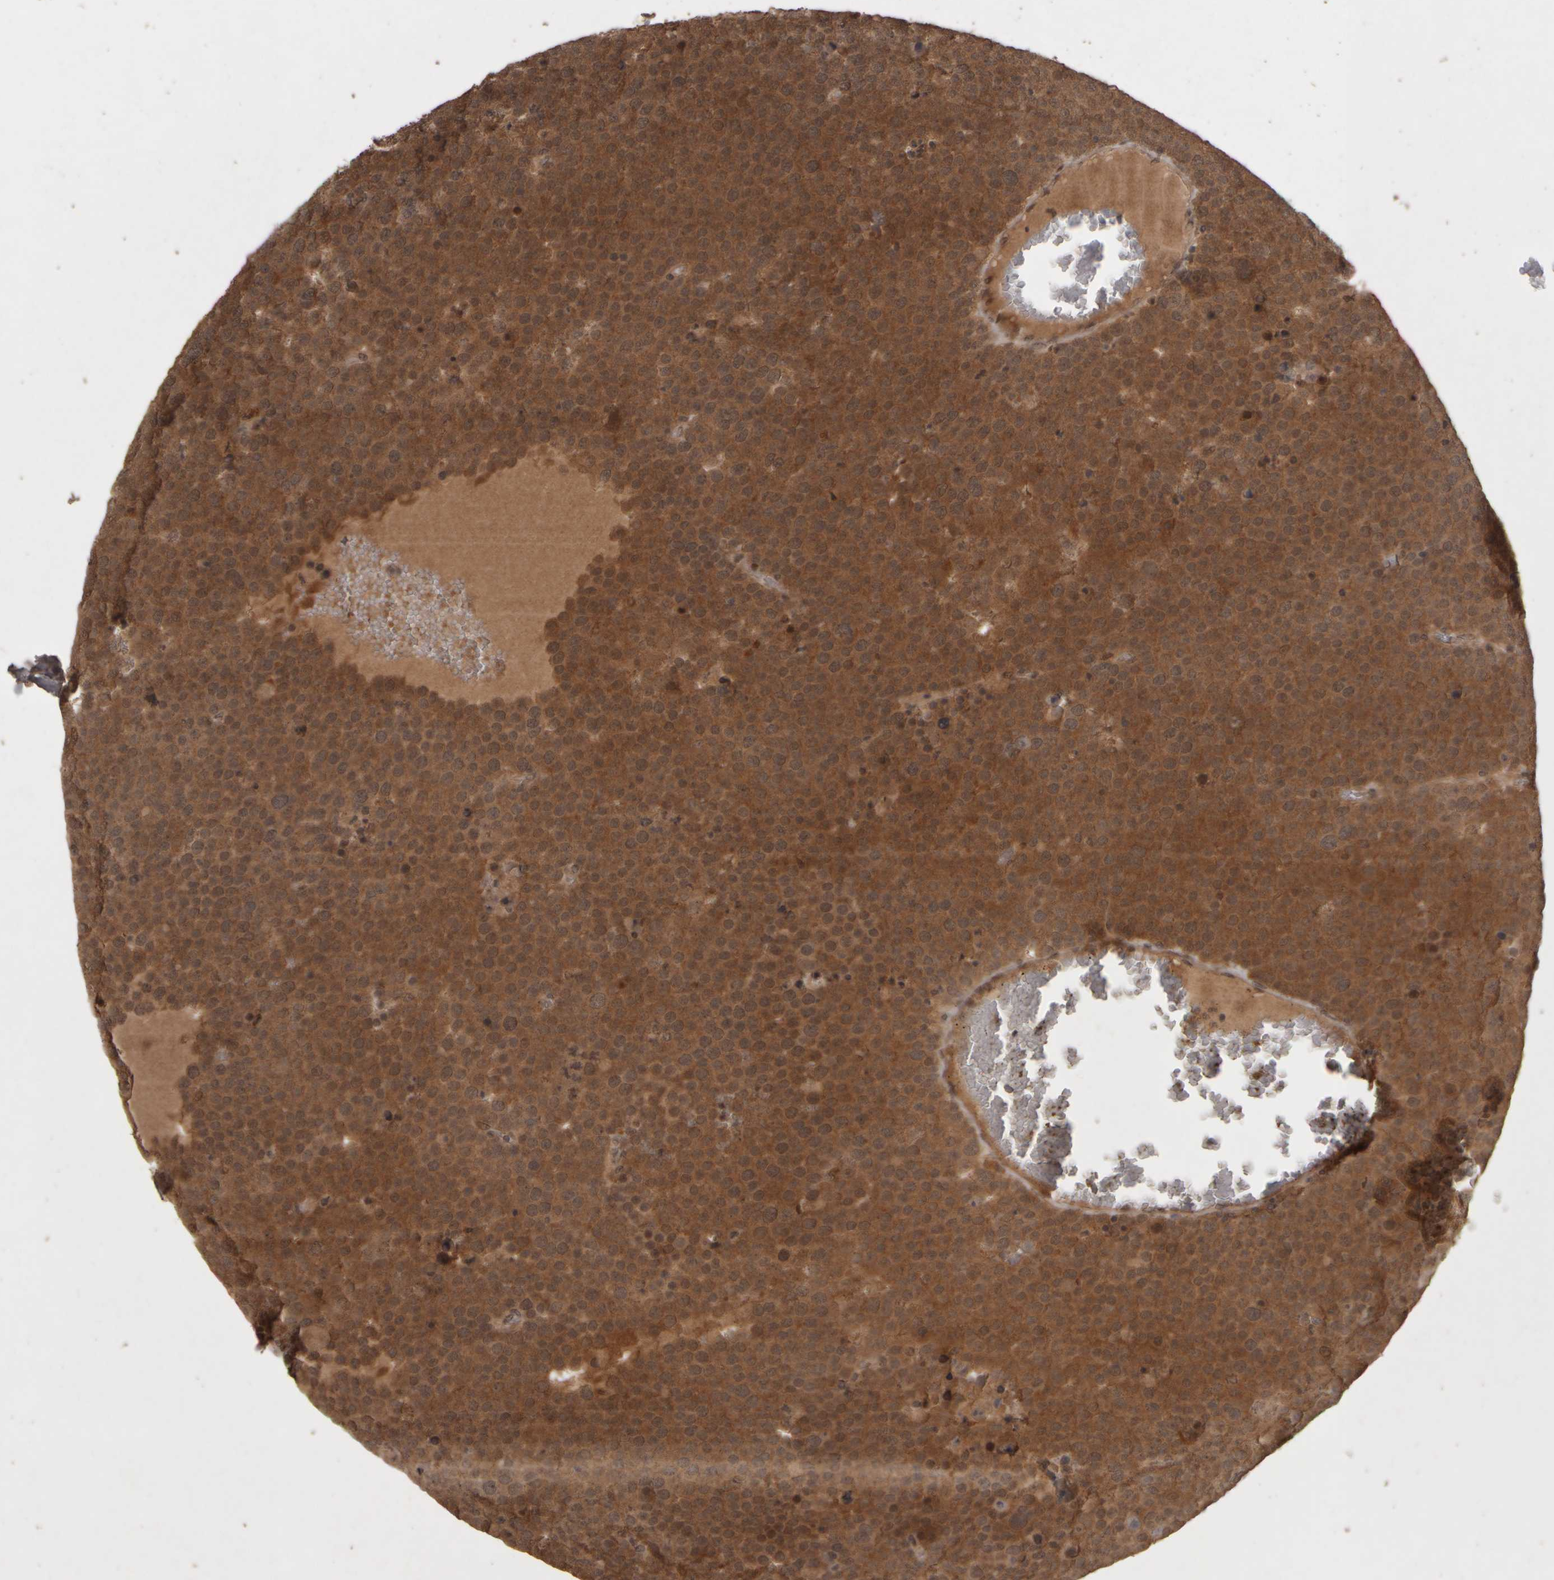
{"staining": {"intensity": "strong", "quantity": ">75%", "location": "cytoplasmic/membranous"}, "tissue": "testis cancer", "cell_type": "Tumor cells", "image_type": "cancer", "snomed": [{"axis": "morphology", "description": "Seminoma, NOS"}, {"axis": "topography", "description": "Testis"}], "caption": "Immunohistochemical staining of human testis cancer (seminoma) shows high levels of strong cytoplasmic/membranous protein expression in approximately >75% of tumor cells.", "gene": "ACO1", "patient": {"sex": "male", "age": 71}}